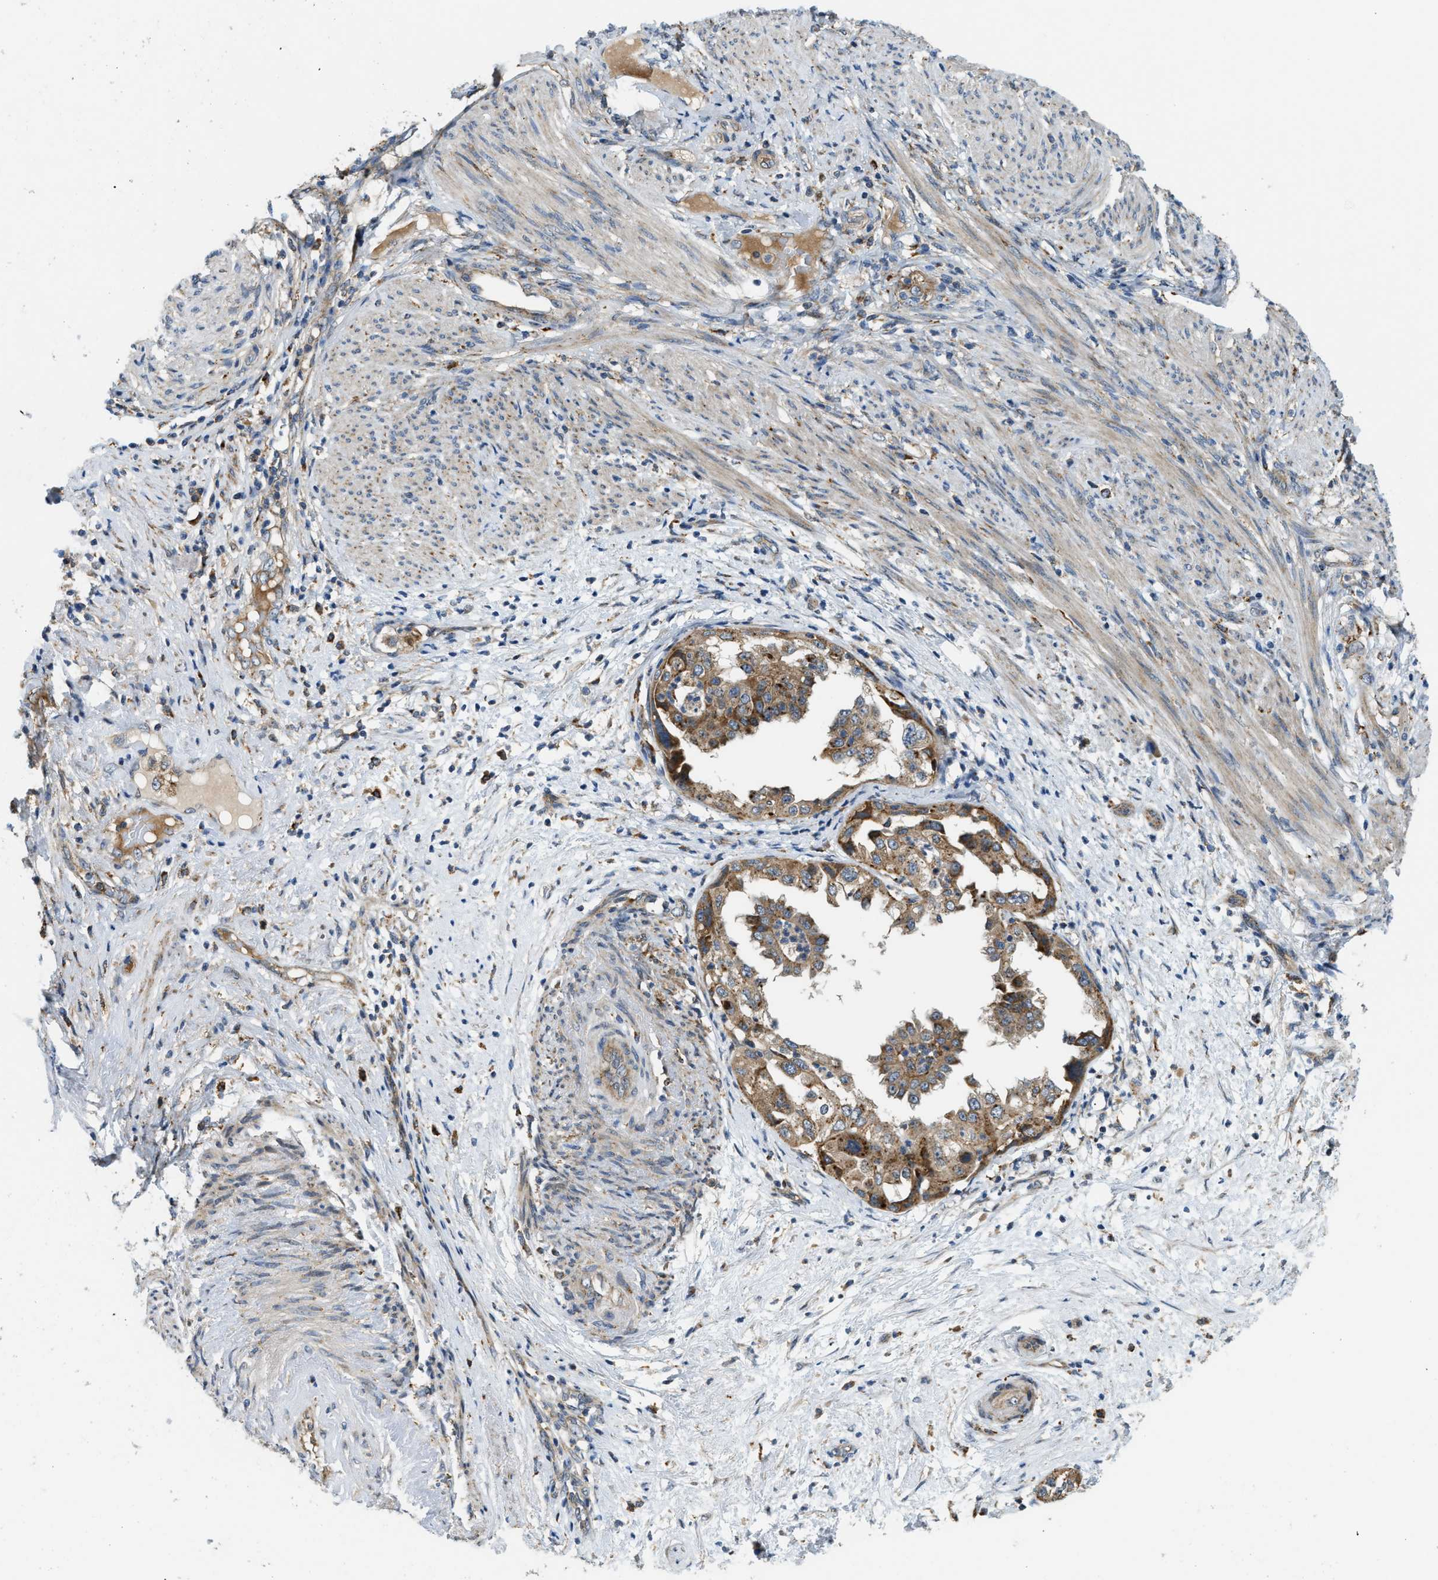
{"staining": {"intensity": "moderate", "quantity": ">75%", "location": "cytoplasmic/membranous"}, "tissue": "endometrial cancer", "cell_type": "Tumor cells", "image_type": "cancer", "snomed": [{"axis": "morphology", "description": "Adenocarcinoma, NOS"}, {"axis": "topography", "description": "Endometrium"}], "caption": "IHC staining of adenocarcinoma (endometrial), which reveals medium levels of moderate cytoplasmic/membranous expression in approximately >75% of tumor cells indicating moderate cytoplasmic/membranous protein staining. The staining was performed using DAB (3,3'-diaminobenzidine) (brown) for protein detection and nuclei were counterstained in hematoxylin (blue).", "gene": "STARD3NL", "patient": {"sex": "female", "age": 85}}